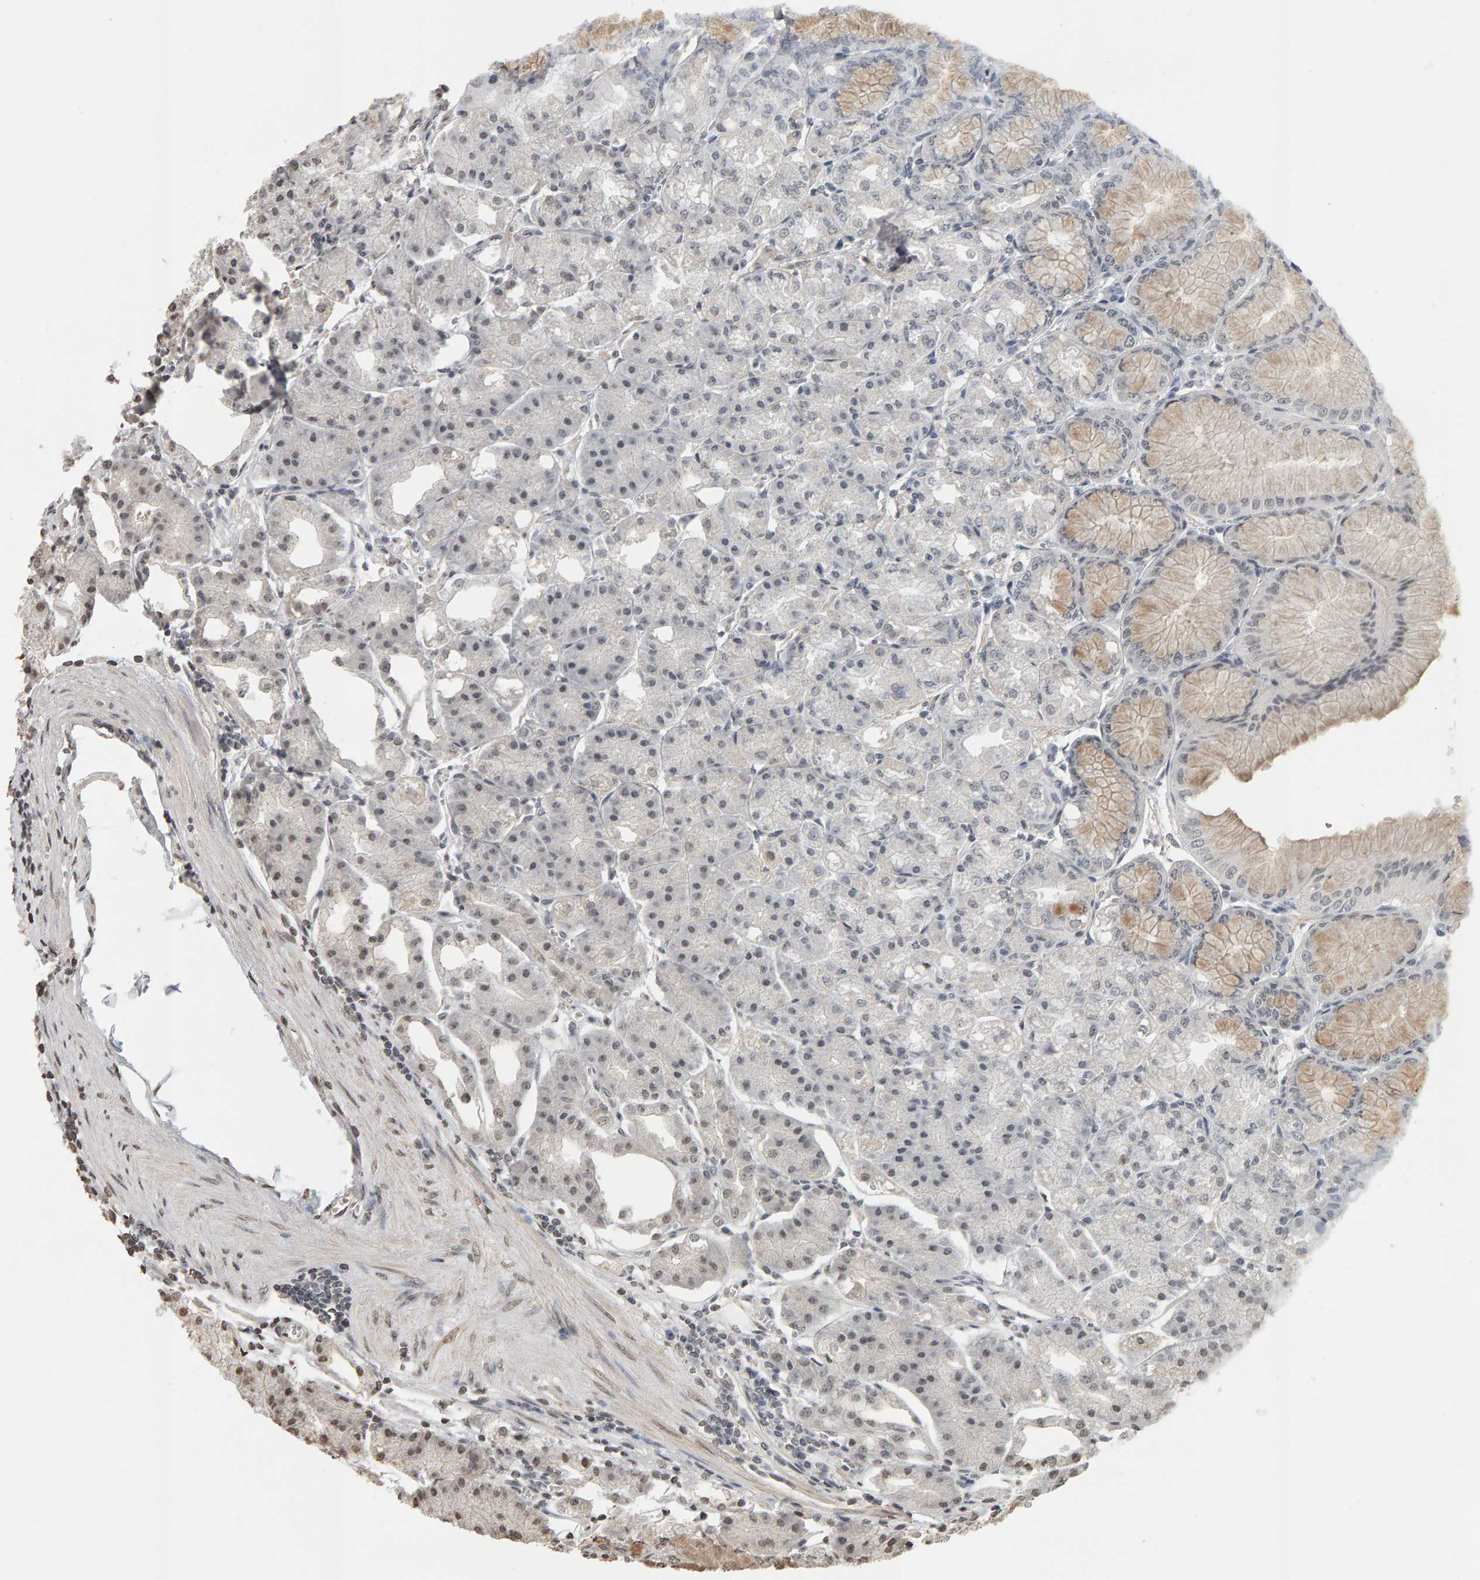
{"staining": {"intensity": "weak", "quantity": "25%-75%", "location": "cytoplasmic/membranous,nuclear"}, "tissue": "stomach", "cell_type": "Glandular cells", "image_type": "normal", "snomed": [{"axis": "morphology", "description": "Normal tissue, NOS"}, {"axis": "topography", "description": "Stomach, lower"}], "caption": "This histopathology image demonstrates IHC staining of benign stomach, with low weak cytoplasmic/membranous,nuclear staining in approximately 25%-75% of glandular cells.", "gene": "AFF4", "patient": {"sex": "male", "age": 71}}